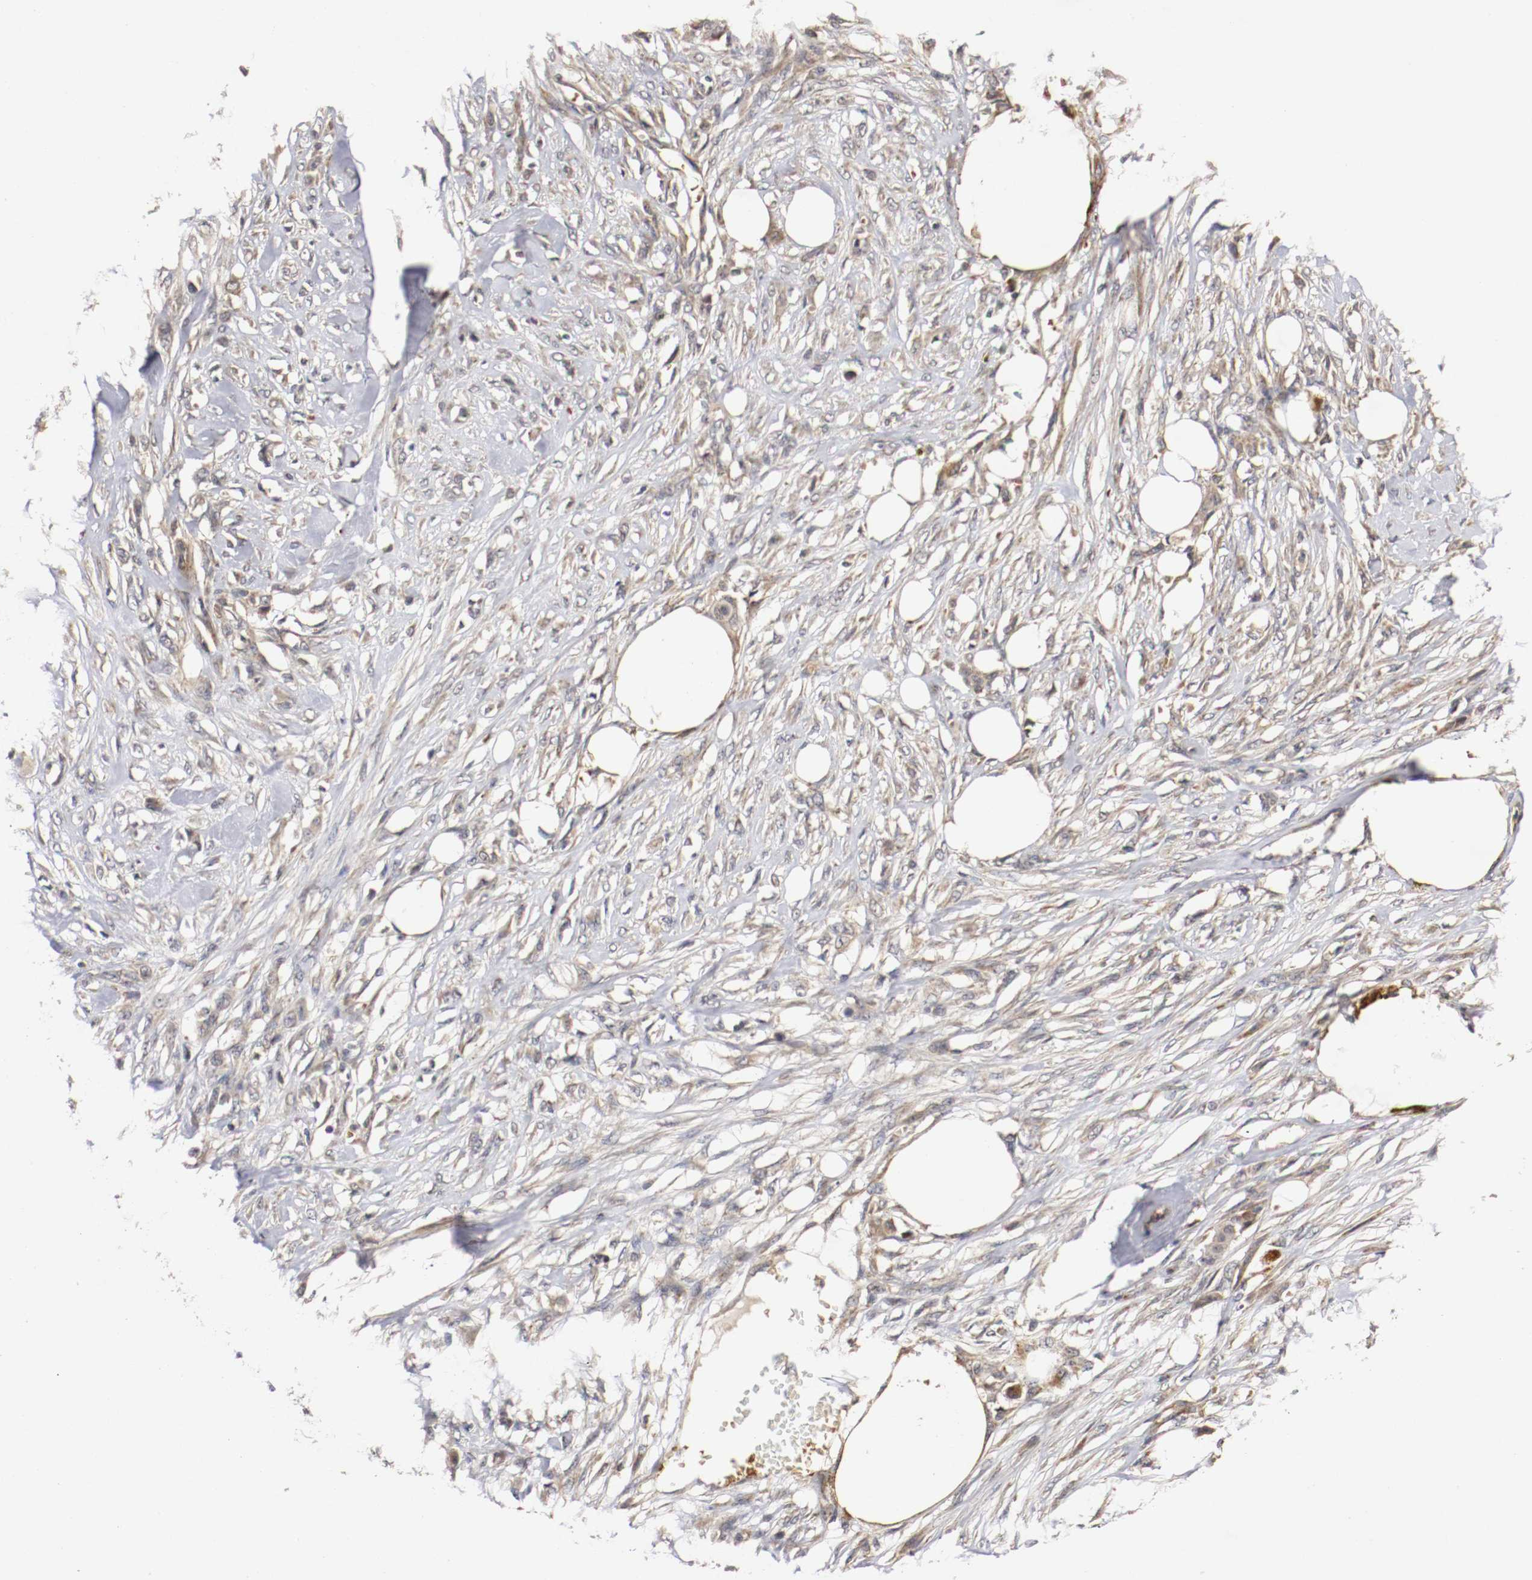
{"staining": {"intensity": "weak", "quantity": "25%-75%", "location": "cytoplasmic/membranous"}, "tissue": "skin cancer", "cell_type": "Tumor cells", "image_type": "cancer", "snomed": [{"axis": "morphology", "description": "Normal tissue, NOS"}, {"axis": "morphology", "description": "Squamous cell carcinoma, NOS"}, {"axis": "topography", "description": "Skin"}], "caption": "A brown stain shows weak cytoplasmic/membranous positivity of a protein in skin cancer (squamous cell carcinoma) tumor cells. The protein is shown in brown color, while the nuclei are stained blue.", "gene": "TNFRSF1B", "patient": {"sex": "female", "age": 59}}